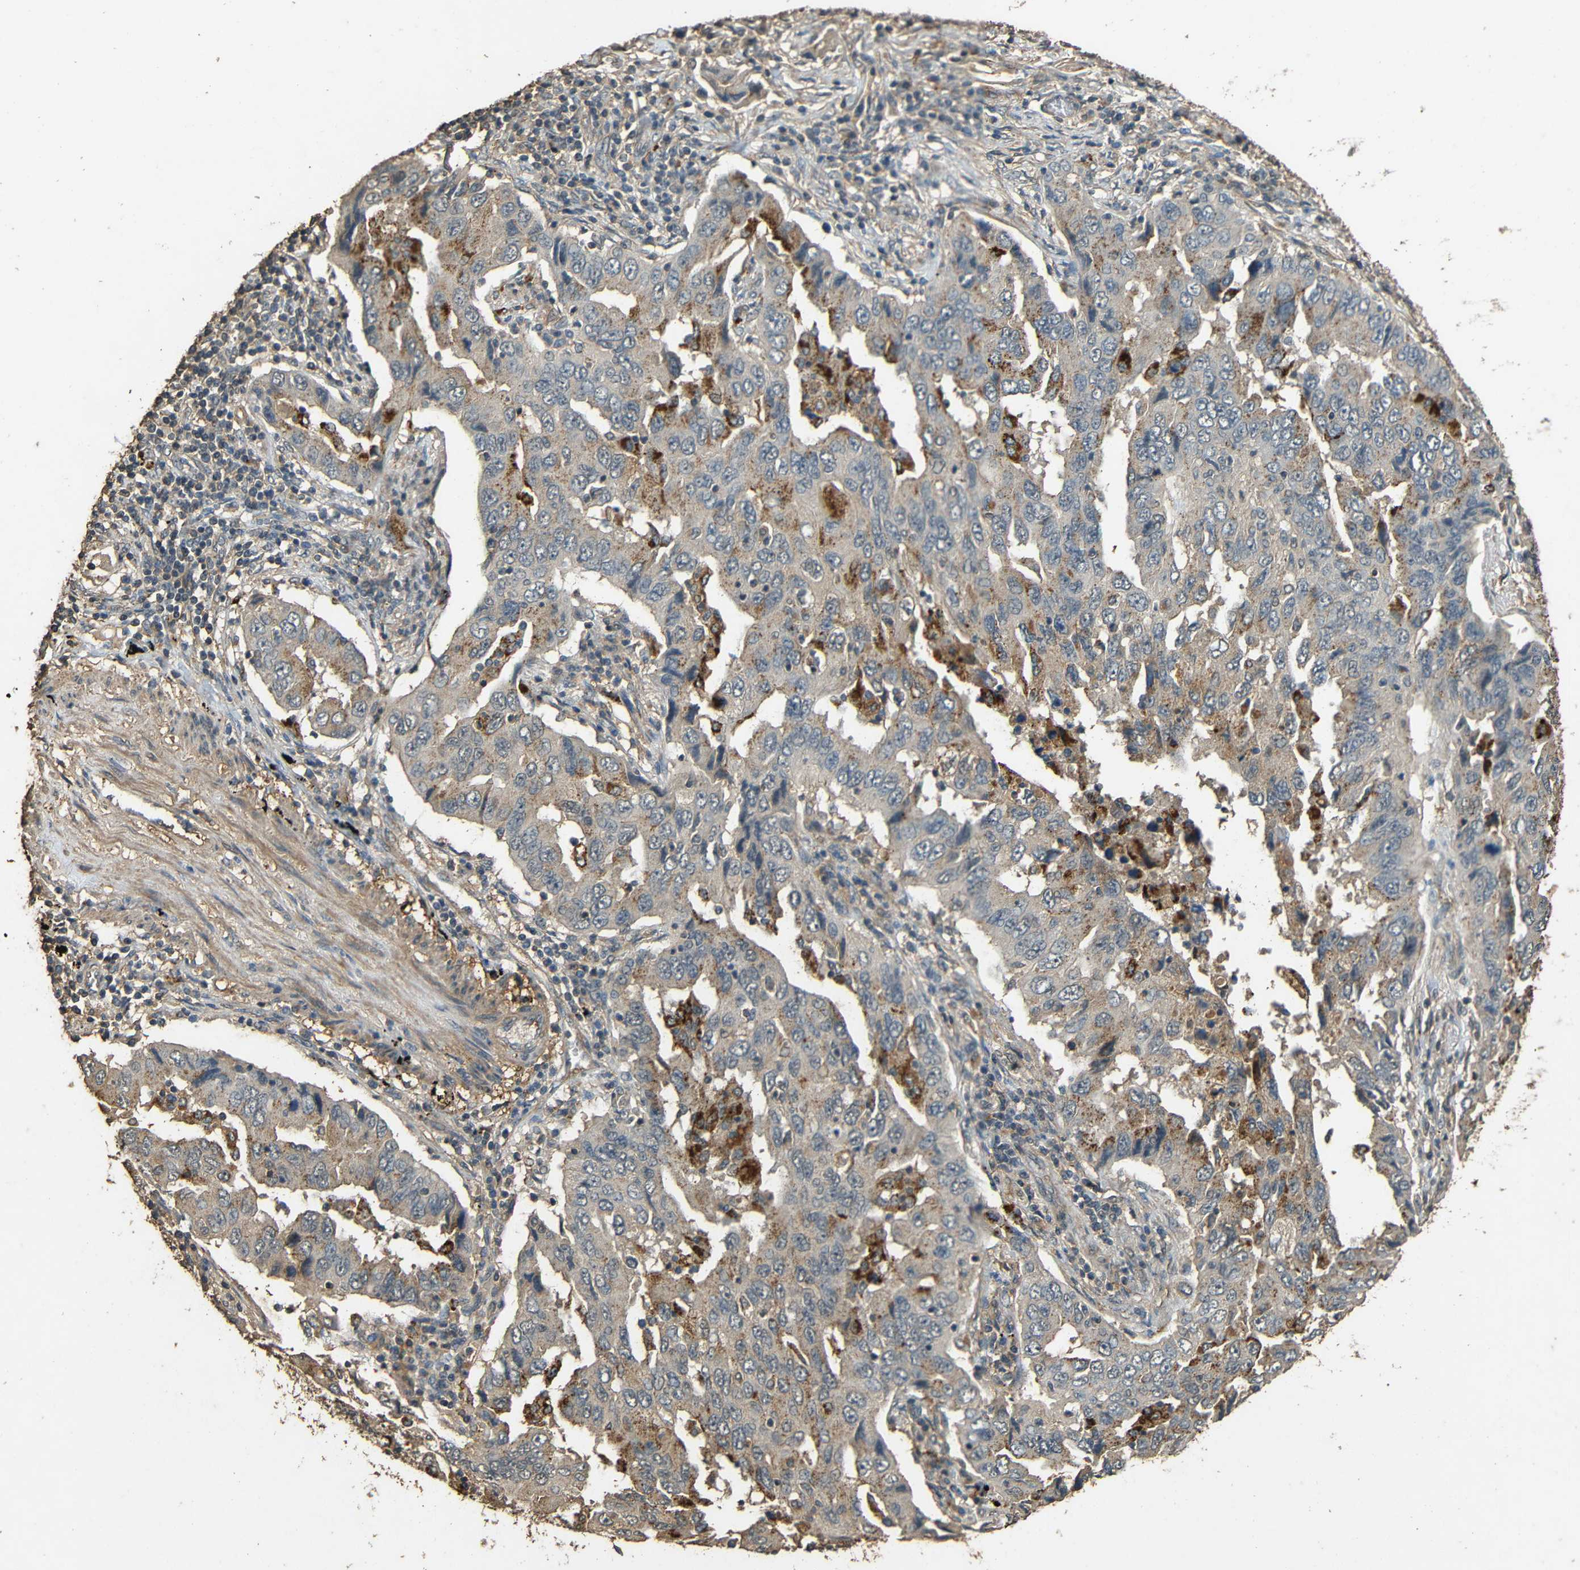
{"staining": {"intensity": "moderate", "quantity": "25%-75%", "location": "cytoplasmic/membranous"}, "tissue": "lung cancer", "cell_type": "Tumor cells", "image_type": "cancer", "snomed": [{"axis": "morphology", "description": "Adenocarcinoma, NOS"}, {"axis": "topography", "description": "Lung"}], "caption": "This photomicrograph displays adenocarcinoma (lung) stained with immunohistochemistry (IHC) to label a protein in brown. The cytoplasmic/membranous of tumor cells show moderate positivity for the protein. Nuclei are counter-stained blue.", "gene": "PDE5A", "patient": {"sex": "female", "age": 65}}